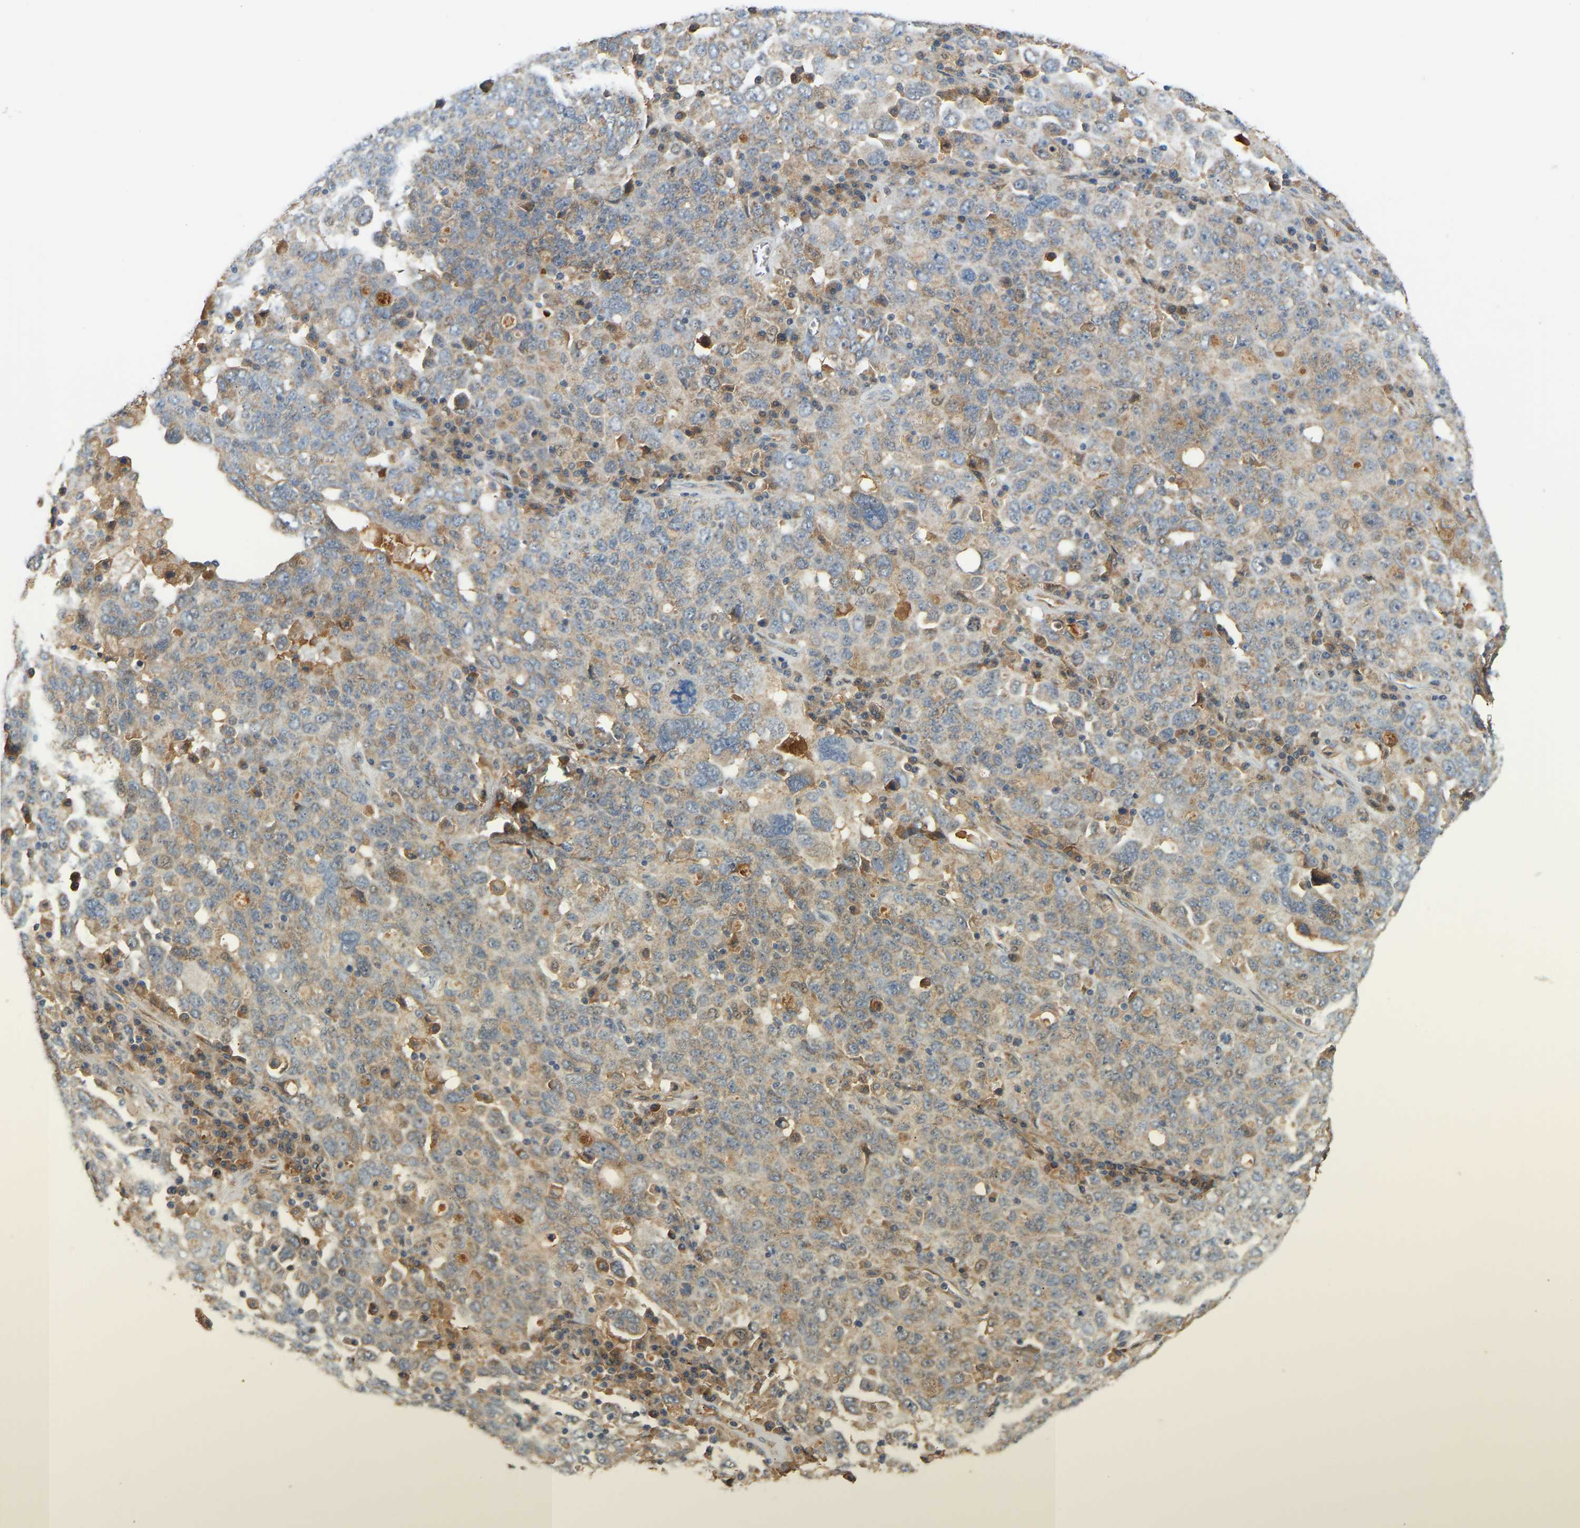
{"staining": {"intensity": "weak", "quantity": "<25%", "location": "cytoplasmic/membranous"}, "tissue": "ovarian cancer", "cell_type": "Tumor cells", "image_type": "cancer", "snomed": [{"axis": "morphology", "description": "Carcinoma, endometroid"}, {"axis": "topography", "description": "Ovary"}], "caption": "High power microscopy micrograph of an IHC micrograph of ovarian cancer, revealing no significant expression in tumor cells.", "gene": "PTCD1", "patient": {"sex": "female", "age": 62}}